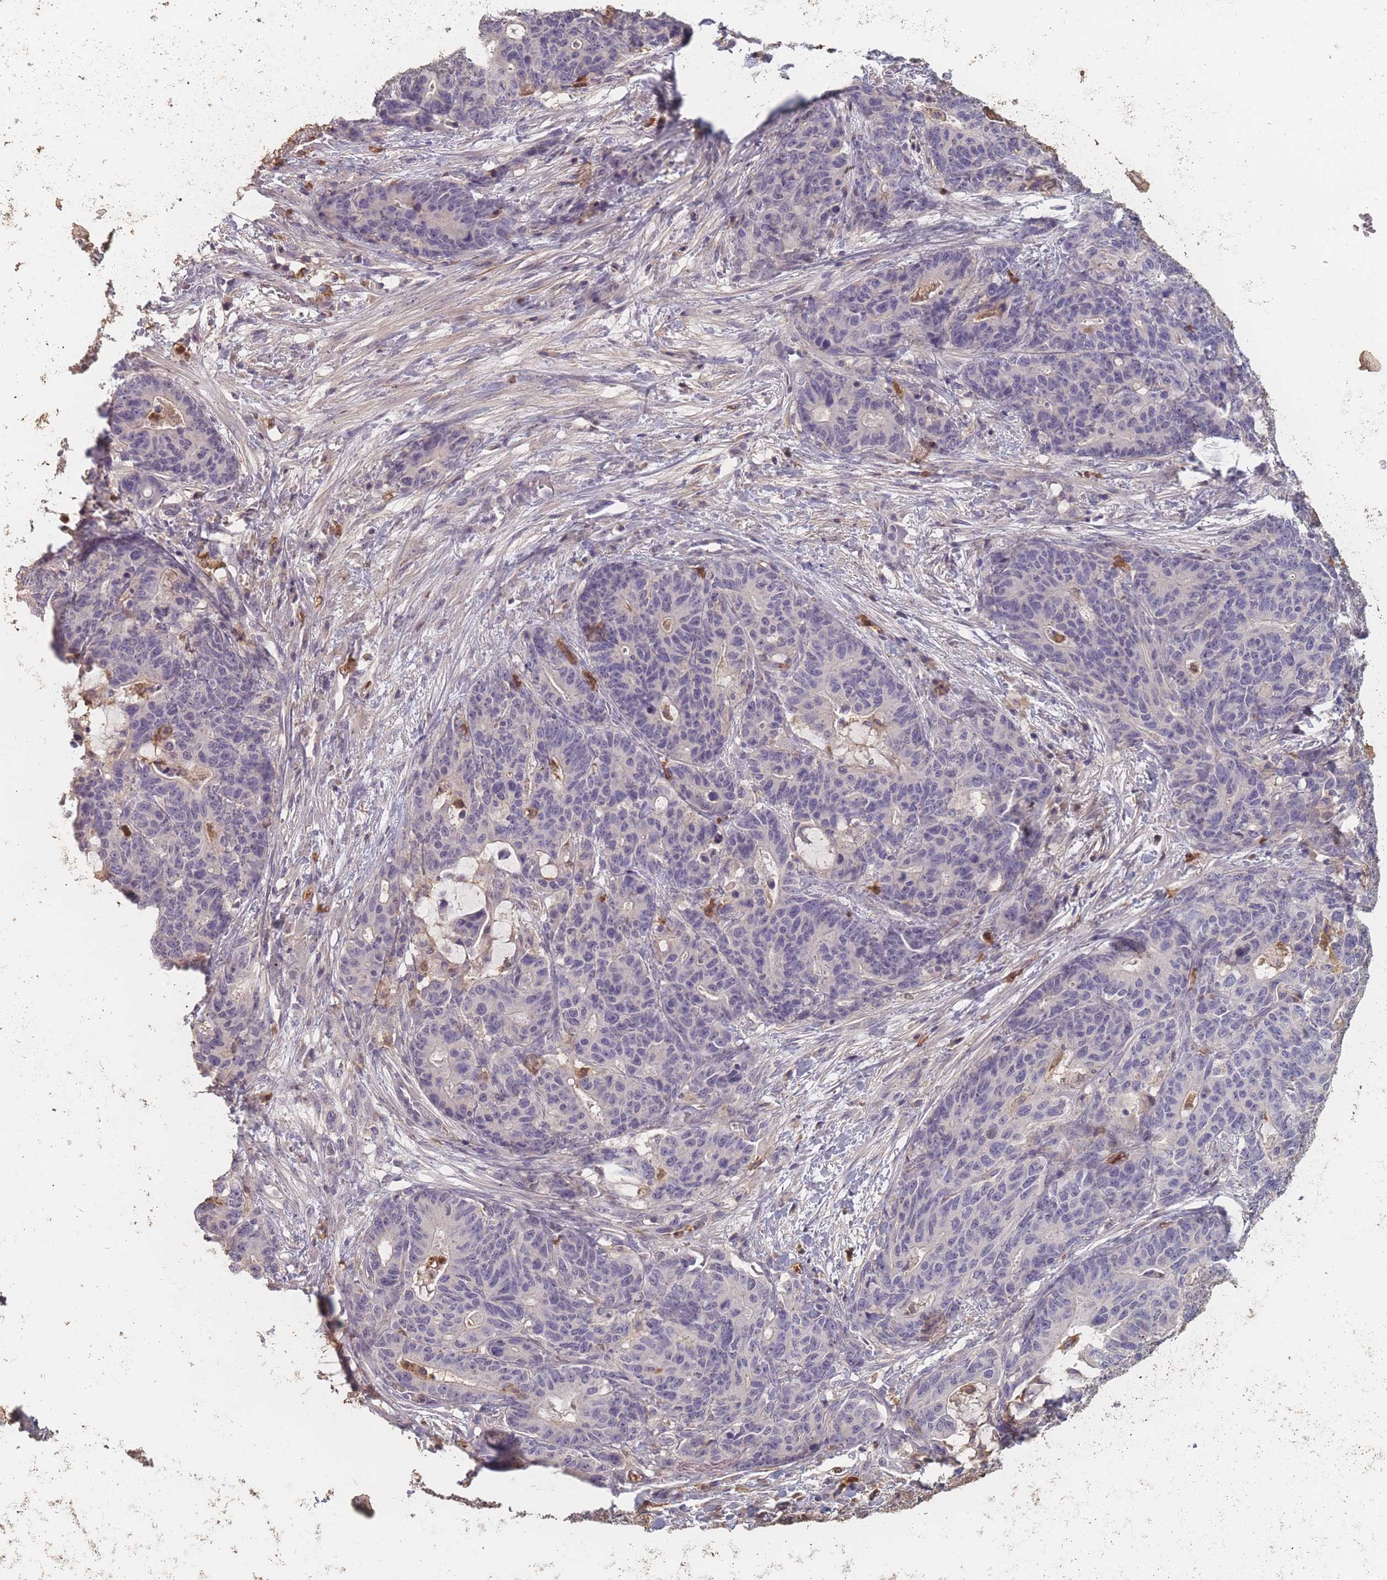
{"staining": {"intensity": "negative", "quantity": "none", "location": "none"}, "tissue": "stomach cancer", "cell_type": "Tumor cells", "image_type": "cancer", "snomed": [{"axis": "morphology", "description": "Normal tissue, NOS"}, {"axis": "morphology", "description": "Adenocarcinoma, NOS"}, {"axis": "topography", "description": "Stomach"}], "caption": "High power microscopy micrograph of an immunohistochemistry micrograph of stomach cancer, revealing no significant staining in tumor cells. Brightfield microscopy of immunohistochemistry (IHC) stained with DAB (3,3'-diaminobenzidine) (brown) and hematoxylin (blue), captured at high magnification.", "gene": "BST1", "patient": {"sex": "female", "age": 64}}